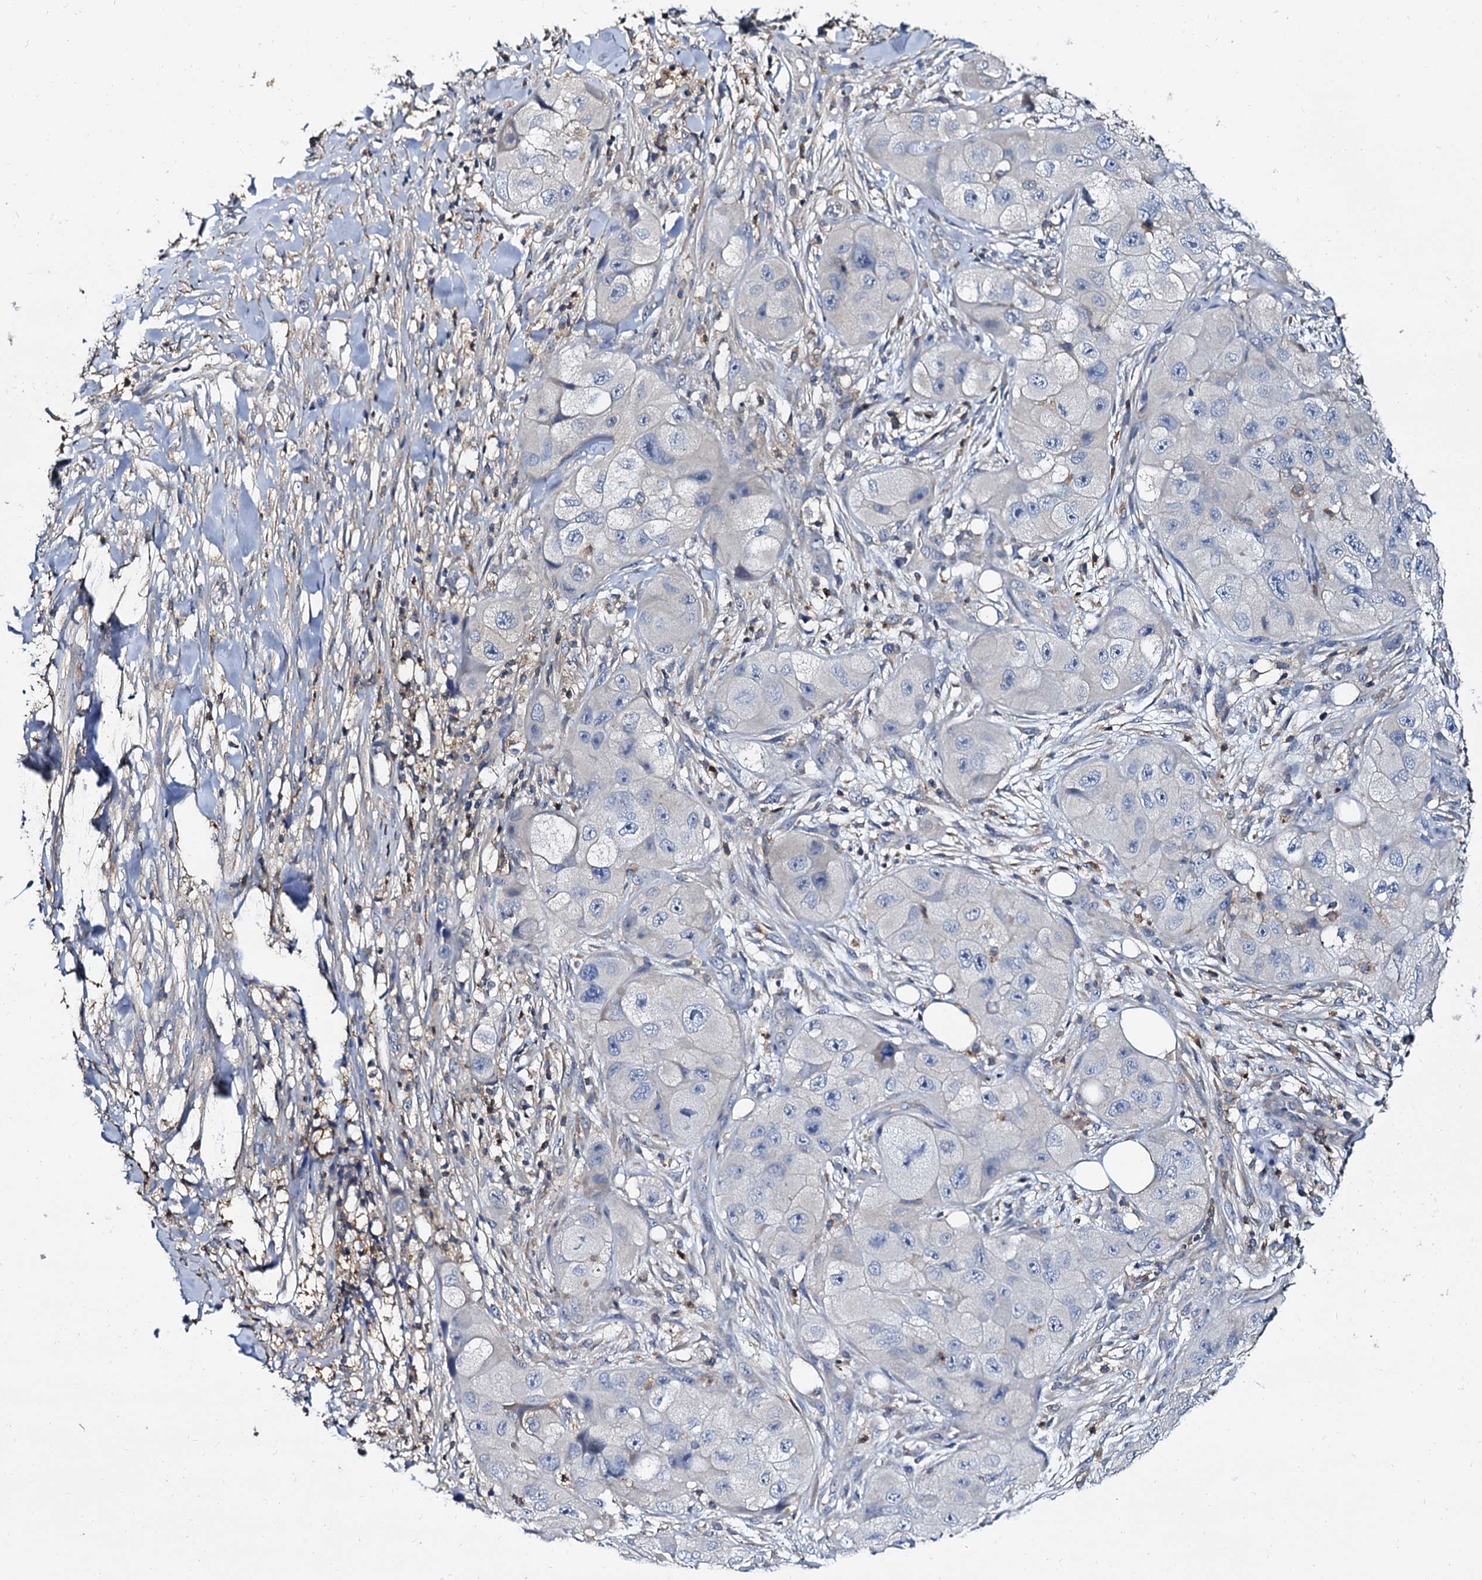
{"staining": {"intensity": "negative", "quantity": "none", "location": "none"}, "tissue": "skin cancer", "cell_type": "Tumor cells", "image_type": "cancer", "snomed": [{"axis": "morphology", "description": "Squamous cell carcinoma, NOS"}, {"axis": "topography", "description": "Skin"}, {"axis": "topography", "description": "Subcutis"}], "caption": "Immunohistochemistry photomicrograph of human squamous cell carcinoma (skin) stained for a protein (brown), which reveals no positivity in tumor cells.", "gene": "ANKRD13A", "patient": {"sex": "male", "age": 73}}